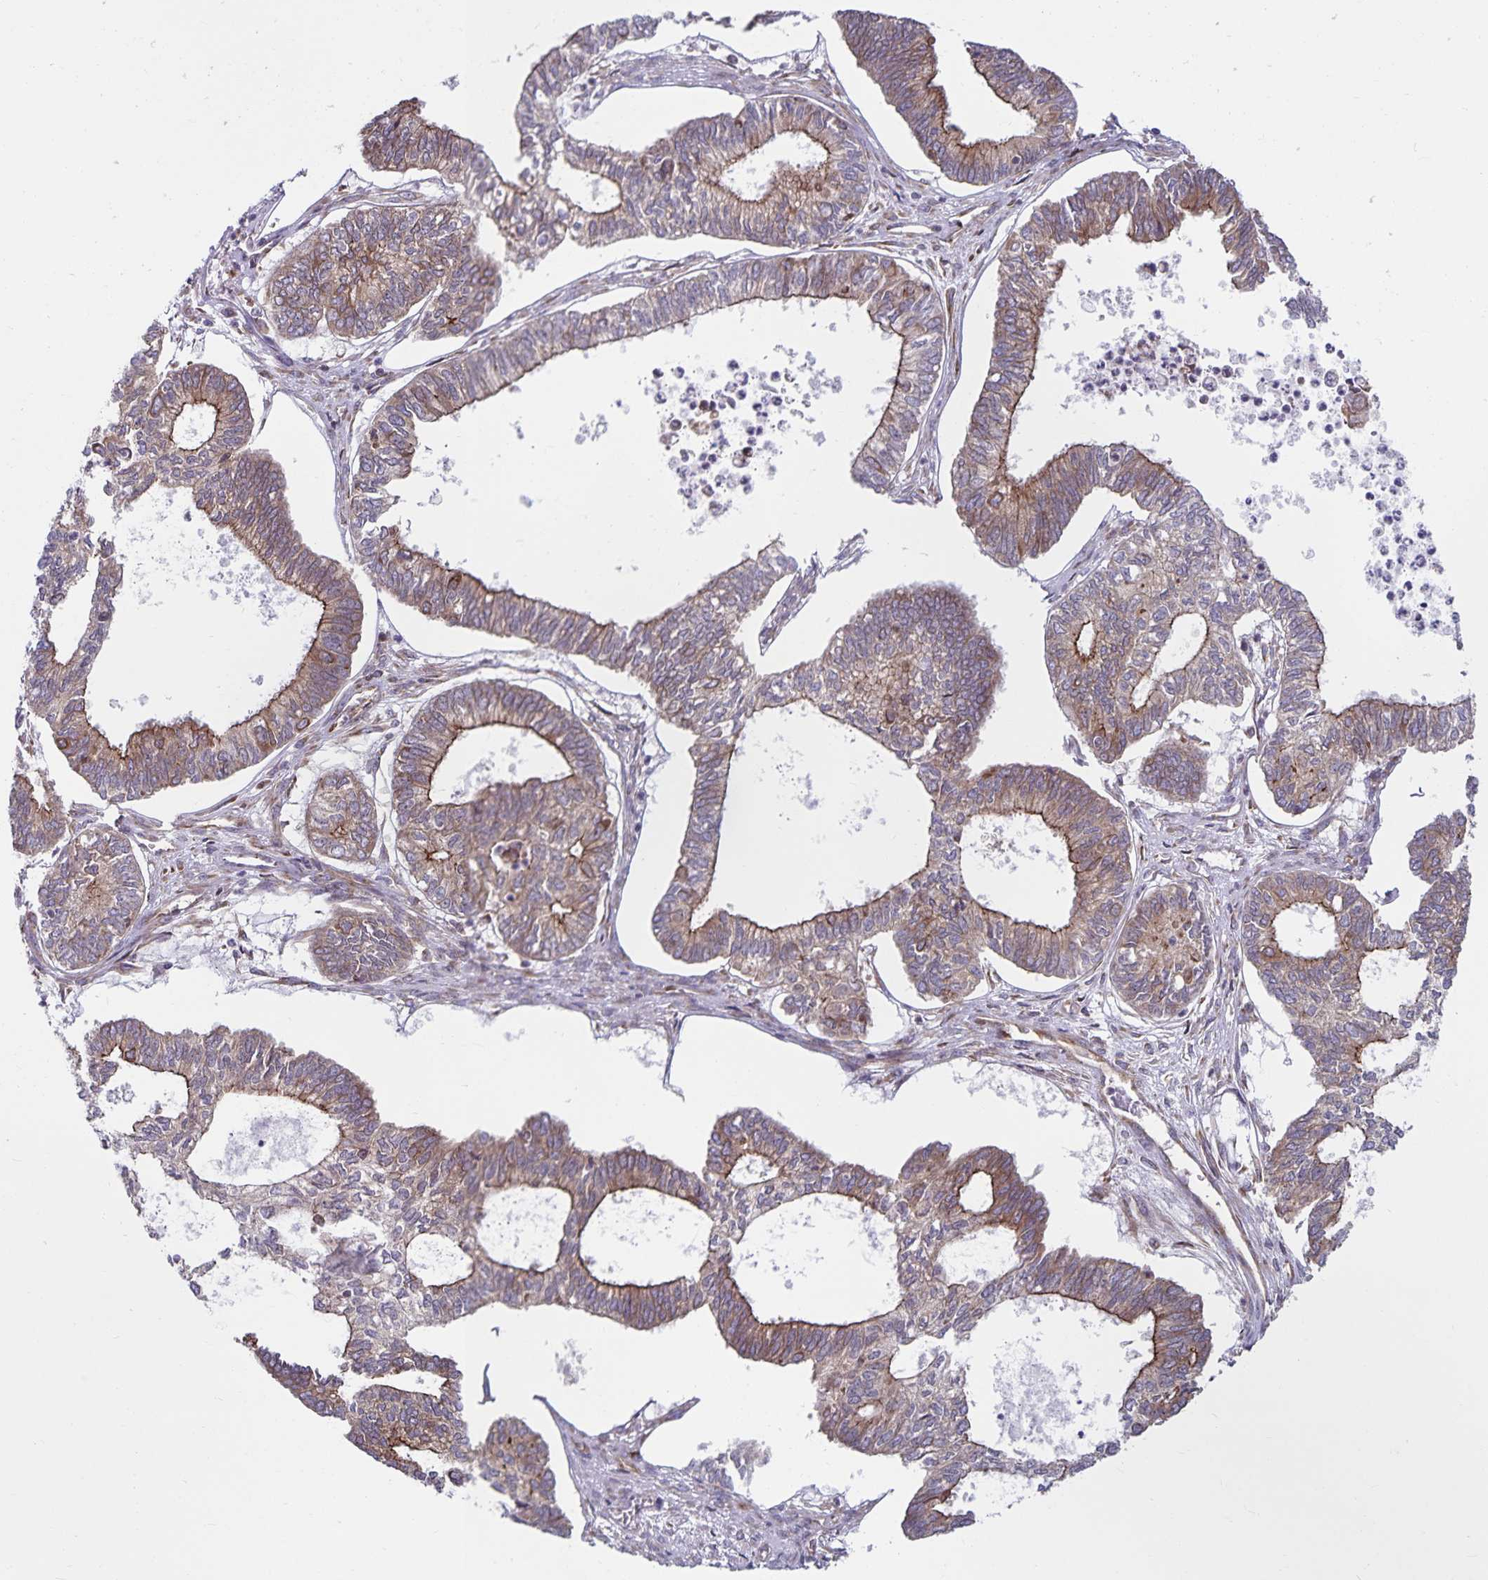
{"staining": {"intensity": "moderate", "quantity": ">75%", "location": "cytoplasmic/membranous"}, "tissue": "ovarian cancer", "cell_type": "Tumor cells", "image_type": "cancer", "snomed": [{"axis": "morphology", "description": "Carcinoma, endometroid"}, {"axis": "topography", "description": "Ovary"}], "caption": "Ovarian endometroid carcinoma stained with a brown dye shows moderate cytoplasmic/membranous positive positivity in approximately >75% of tumor cells.", "gene": "SEC62", "patient": {"sex": "female", "age": 64}}